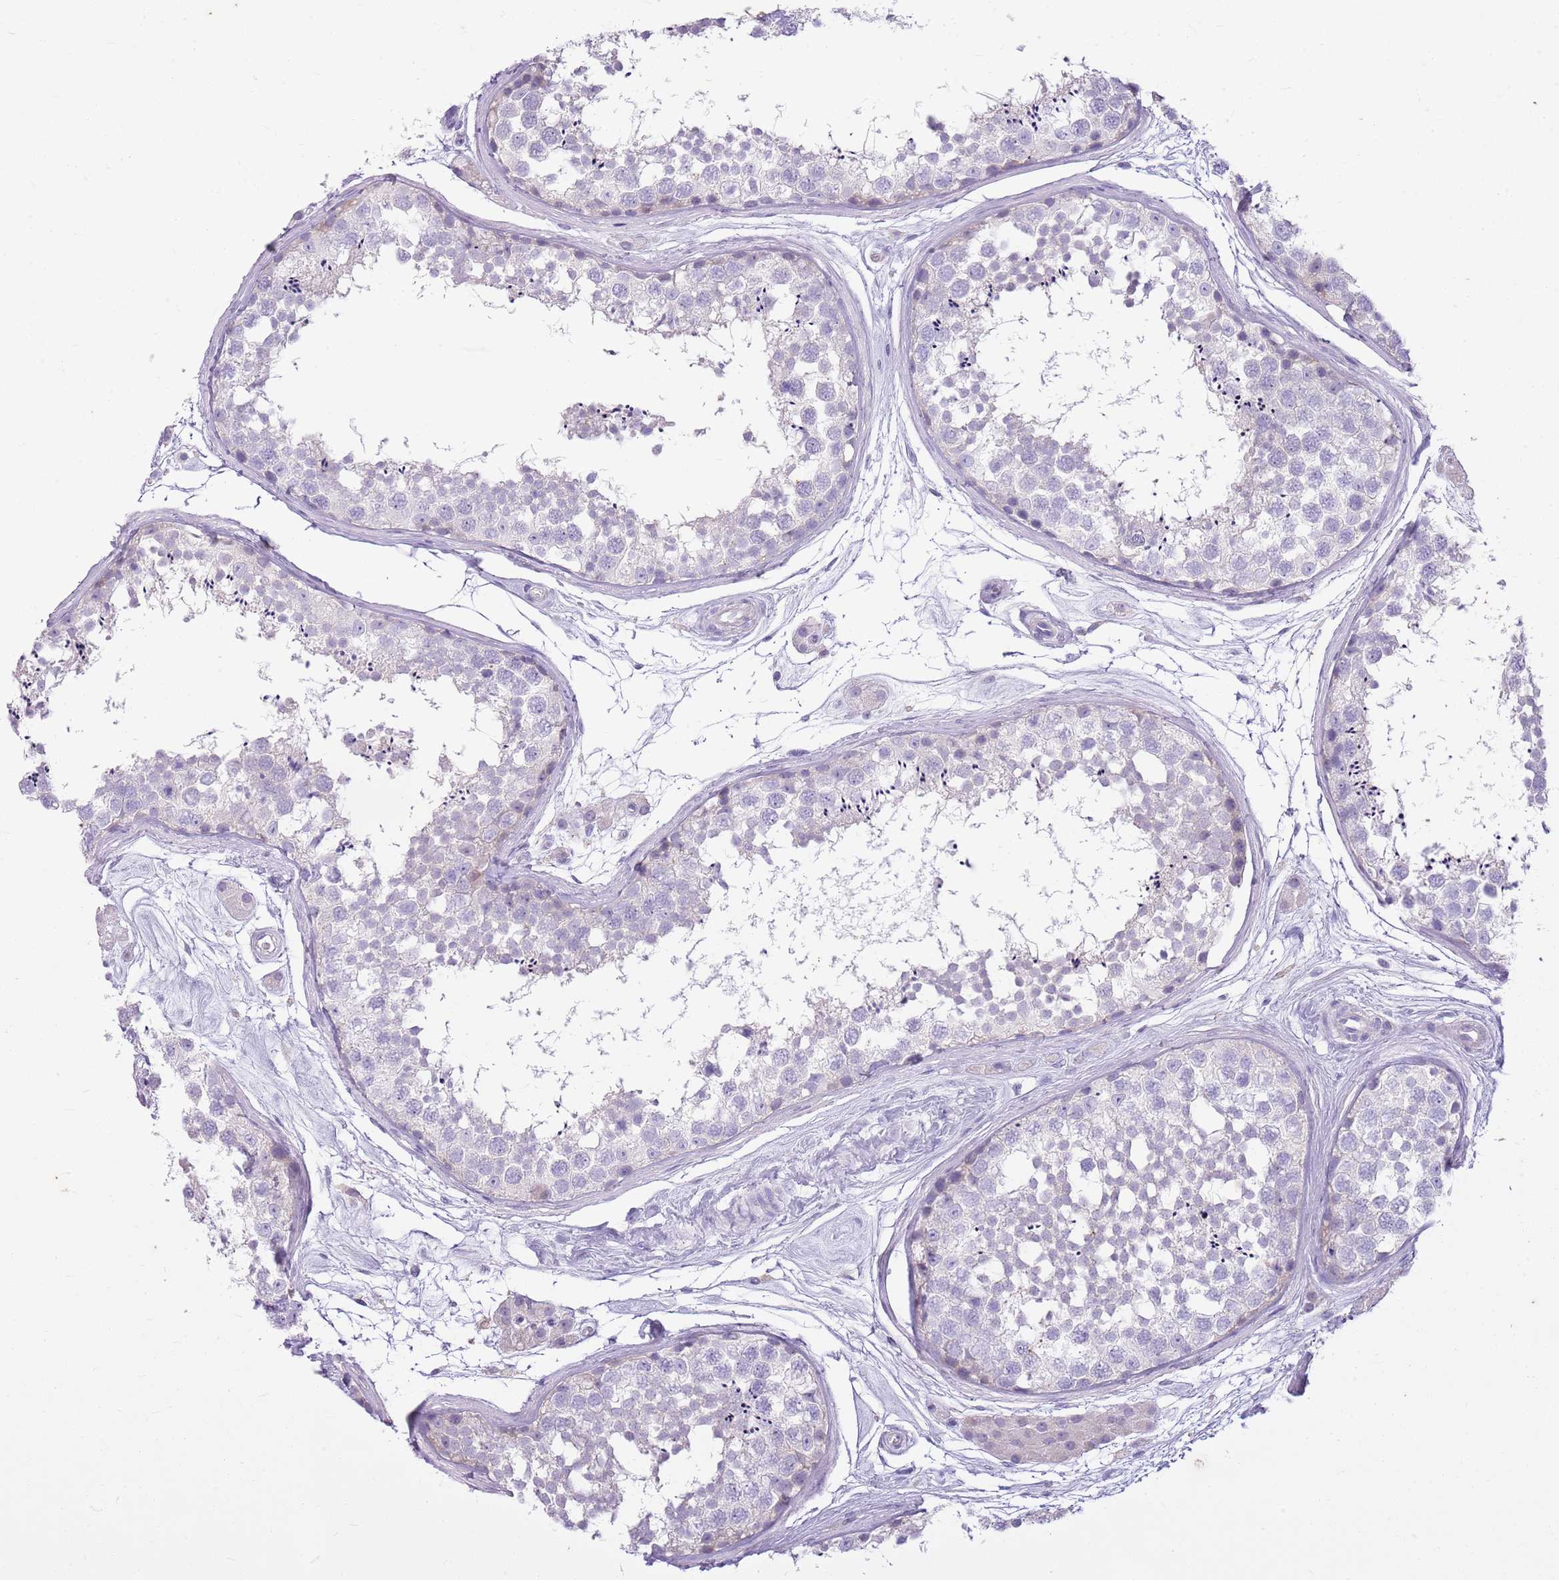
{"staining": {"intensity": "negative", "quantity": "none", "location": "none"}, "tissue": "testis", "cell_type": "Cells in seminiferous ducts", "image_type": "normal", "snomed": [{"axis": "morphology", "description": "Normal tissue, NOS"}, {"axis": "topography", "description": "Testis"}], "caption": "This photomicrograph is of normal testis stained with immunohistochemistry to label a protein in brown with the nuclei are counter-stained blue. There is no expression in cells in seminiferous ducts. (DAB (3,3'-diaminobenzidine) immunohistochemistry (IHC) visualized using brightfield microscopy, high magnification).", "gene": "CNPPD1", "patient": {"sex": "male", "age": 56}}